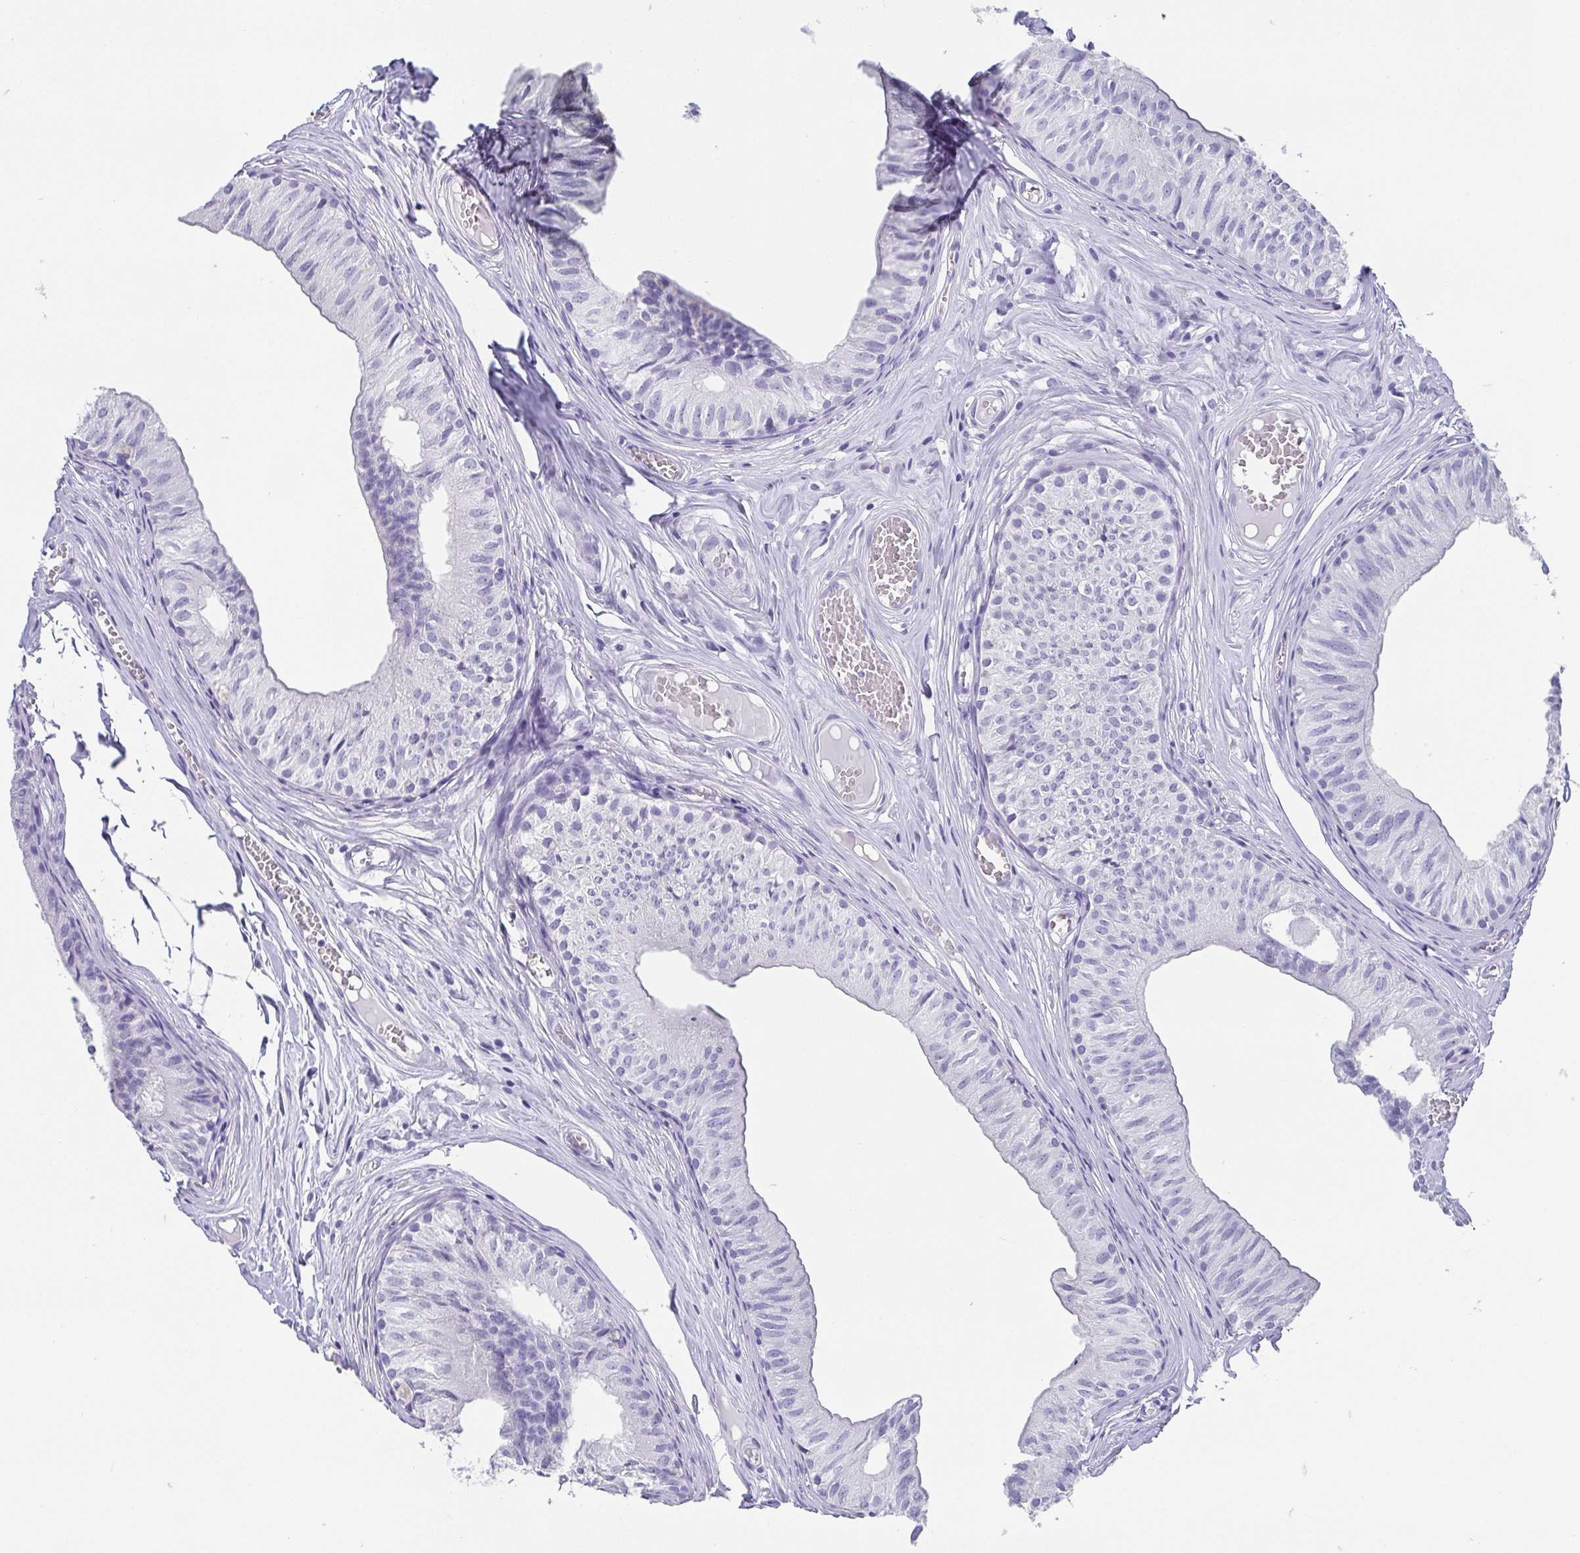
{"staining": {"intensity": "negative", "quantity": "none", "location": "none"}, "tissue": "epididymis", "cell_type": "Glandular cells", "image_type": "normal", "snomed": [{"axis": "morphology", "description": "Normal tissue, NOS"}, {"axis": "topography", "description": "Epididymis"}], "caption": "A high-resolution histopathology image shows IHC staining of unremarkable epididymis, which reveals no significant staining in glandular cells. The staining is performed using DAB (3,3'-diaminobenzidine) brown chromogen with nuclei counter-stained in using hematoxylin.", "gene": "SCGN", "patient": {"sex": "male", "age": 25}}